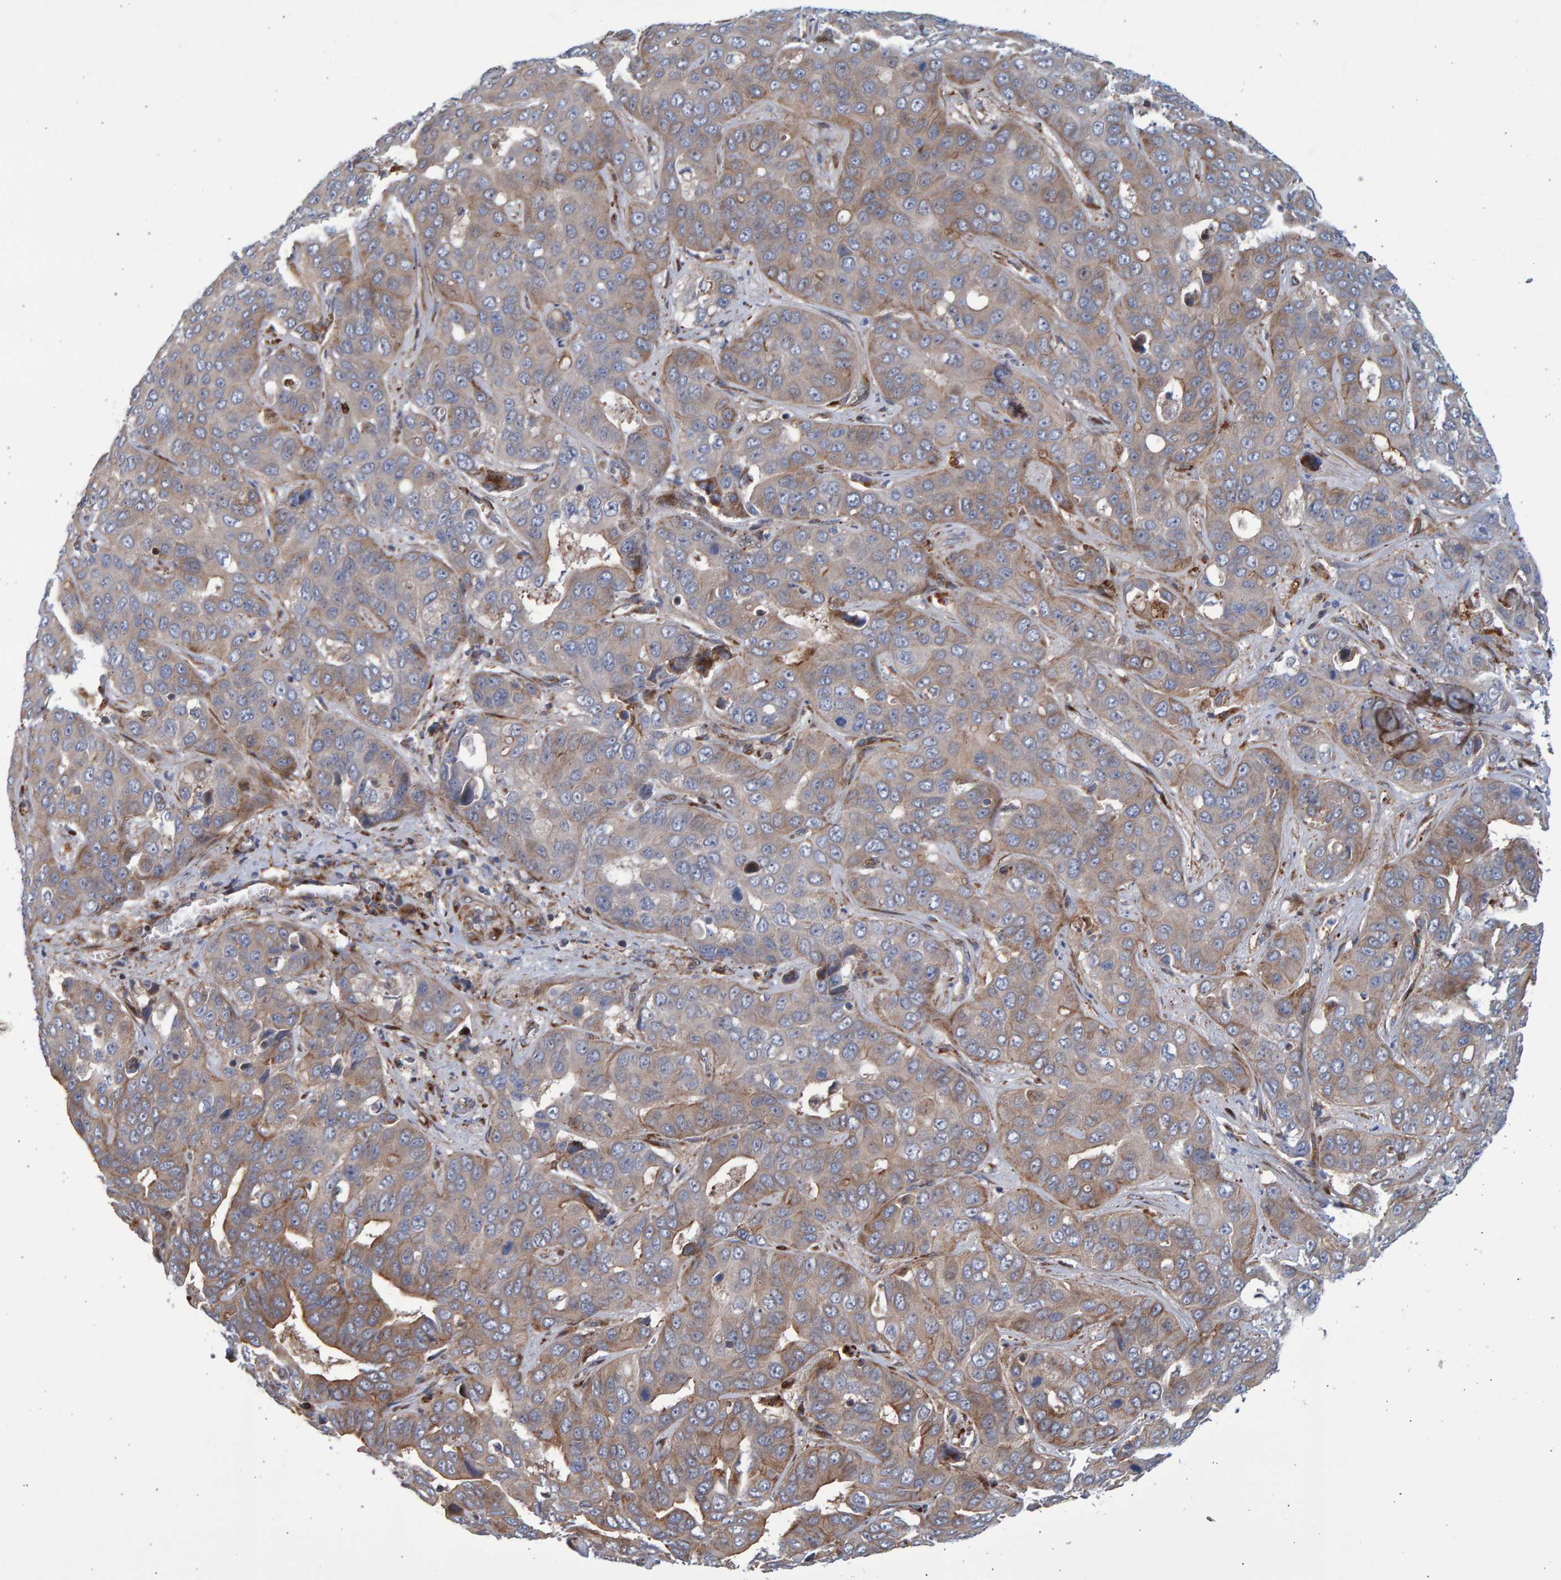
{"staining": {"intensity": "weak", "quantity": "<25%", "location": "cytoplasmic/membranous"}, "tissue": "liver cancer", "cell_type": "Tumor cells", "image_type": "cancer", "snomed": [{"axis": "morphology", "description": "Cholangiocarcinoma"}, {"axis": "topography", "description": "Liver"}], "caption": "Immunohistochemistry (IHC) histopathology image of liver cholangiocarcinoma stained for a protein (brown), which reveals no expression in tumor cells.", "gene": "LRBA", "patient": {"sex": "female", "age": 52}}